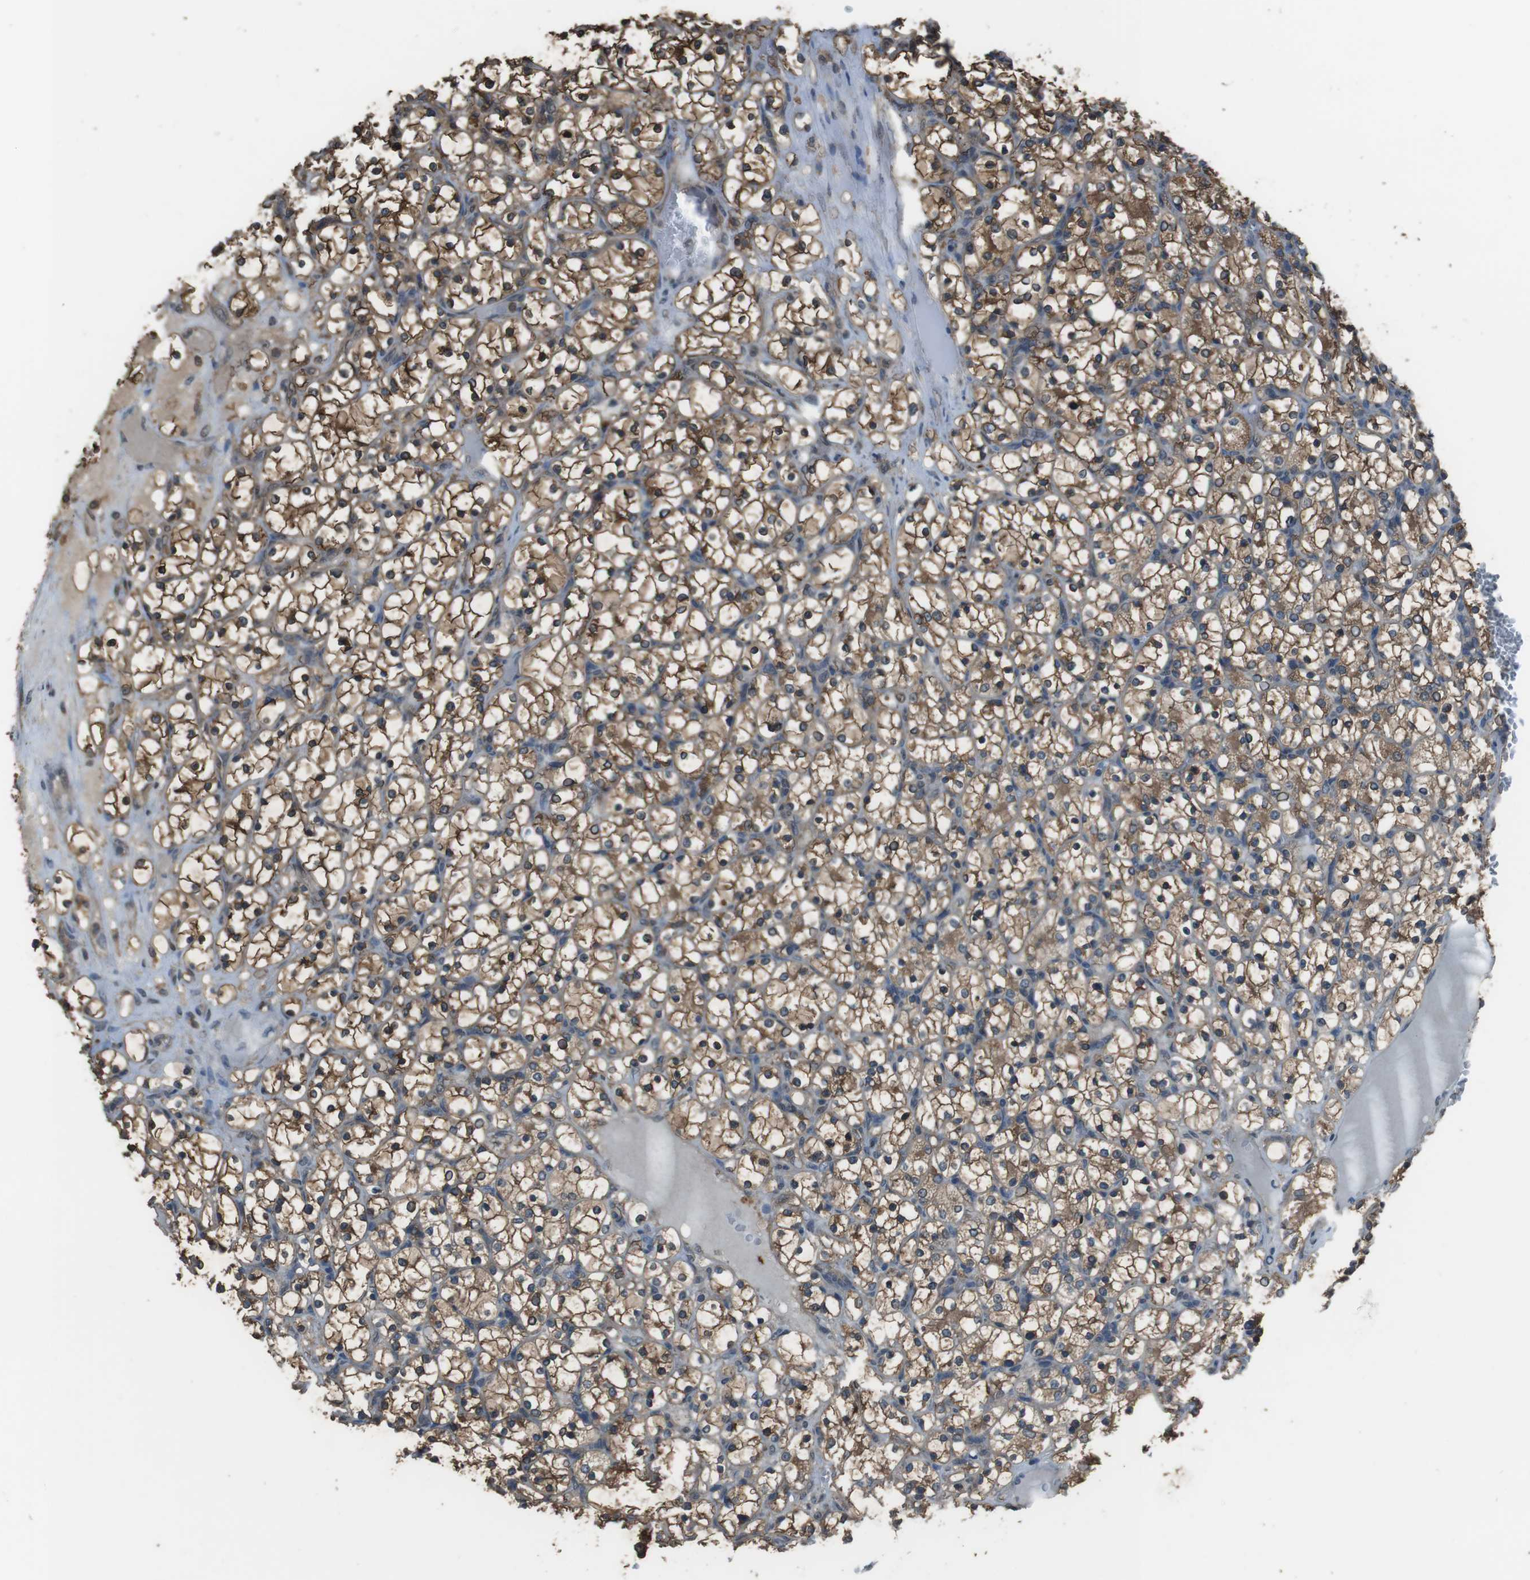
{"staining": {"intensity": "moderate", "quantity": ">75%", "location": "cytoplasmic/membranous"}, "tissue": "renal cancer", "cell_type": "Tumor cells", "image_type": "cancer", "snomed": [{"axis": "morphology", "description": "Adenocarcinoma, NOS"}, {"axis": "topography", "description": "Kidney"}], "caption": "Immunohistochemistry (IHC) image of neoplastic tissue: human adenocarcinoma (renal) stained using immunohistochemistry demonstrates medium levels of moderate protein expression localized specifically in the cytoplasmic/membranous of tumor cells, appearing as a cytoplasmic/membranous brown color.", "gene": "TWSG1", "patient": {"sex": "female", "age": 69}}